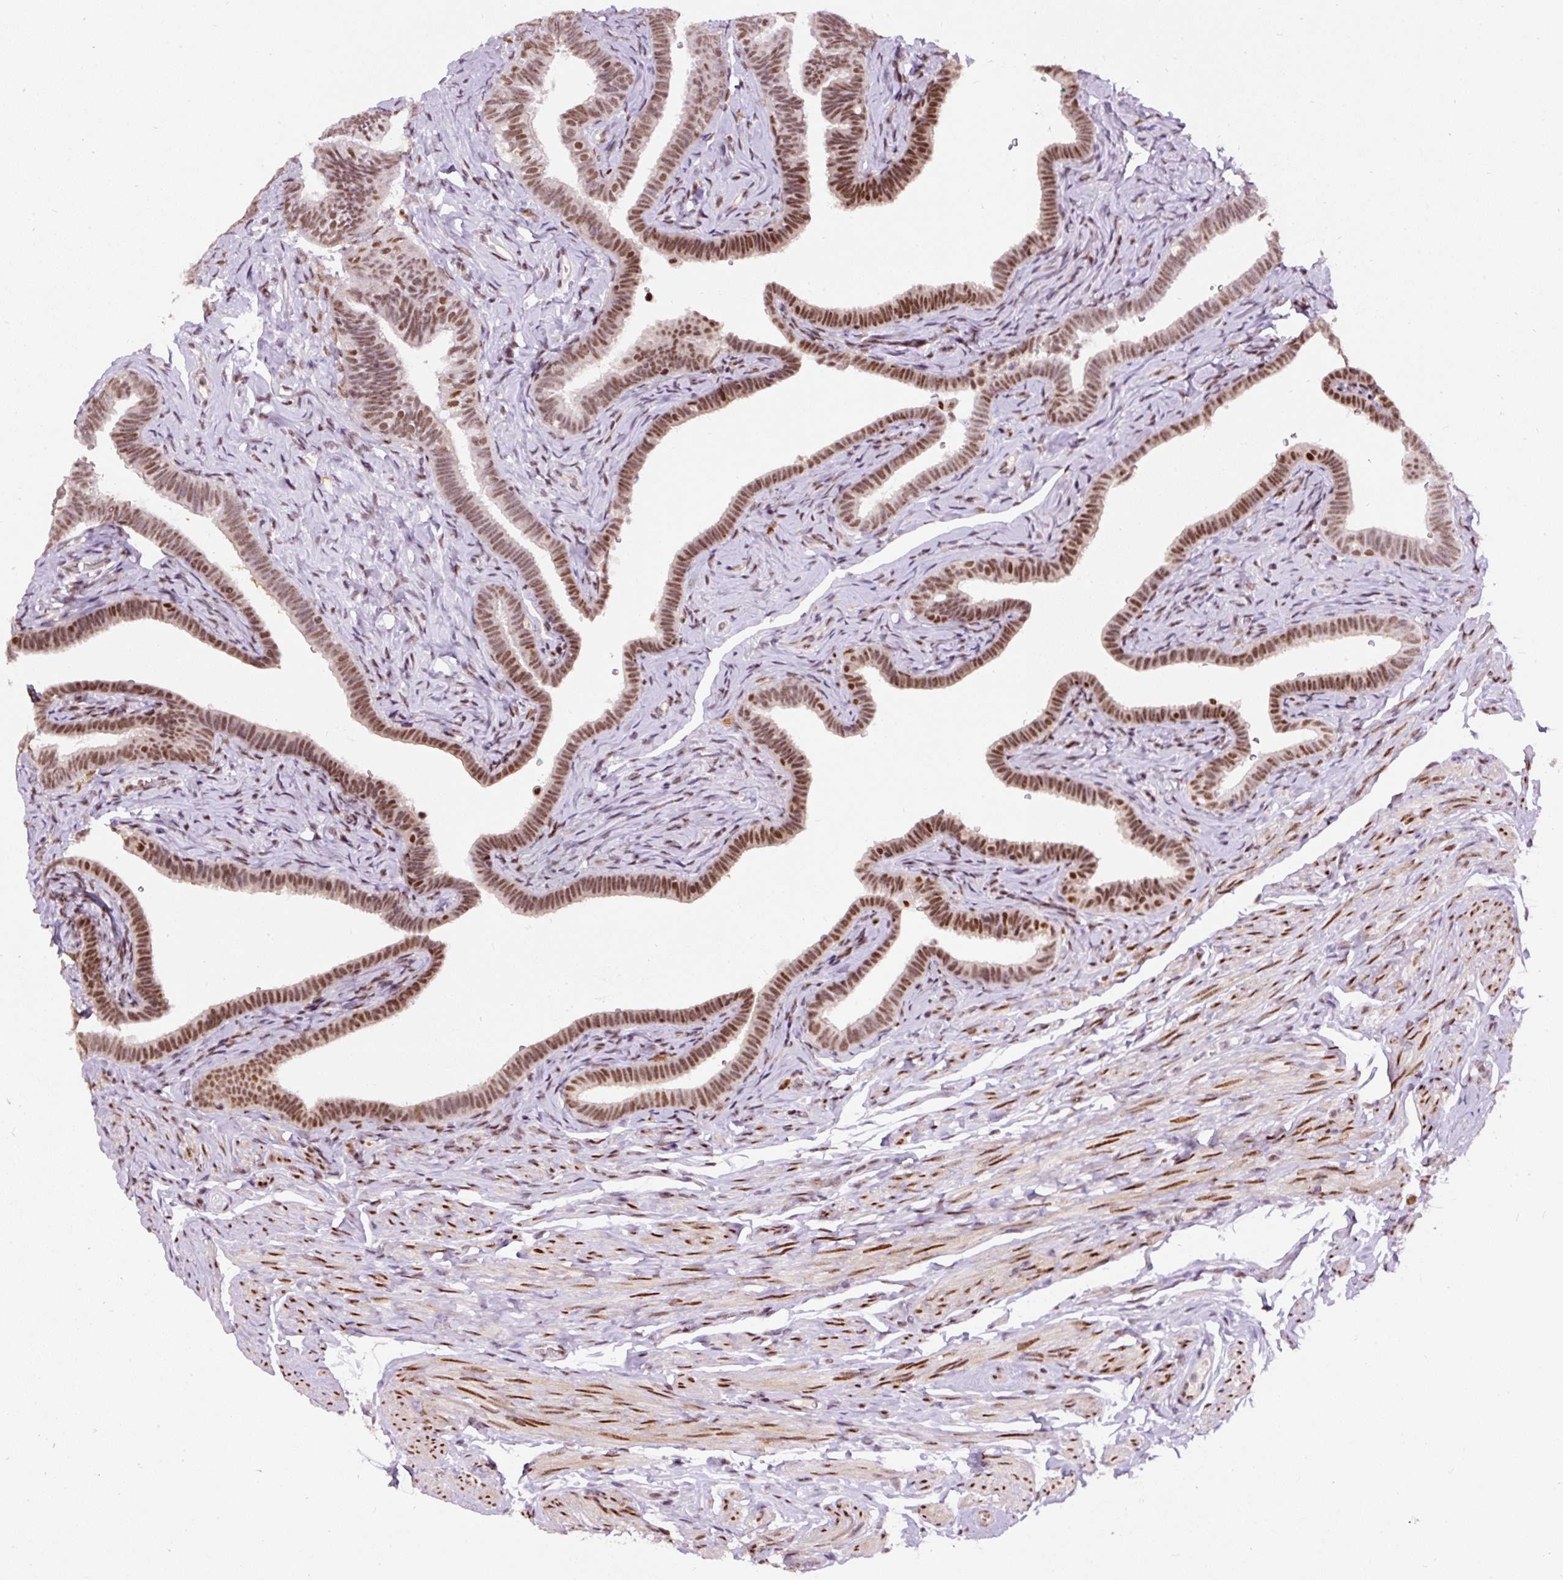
{"staining": {"intensity": "moderate", "quantity": ">75%", "location": "nuclear"}, "tissue": "fallopian tube", "cell_type": "Glandular cells", "image_type": "normal", "snomed": [{"axis": "morphology", "description": "Normal tissue, NOS"}, {"axis": "topography", "description": "Fallopian tube"}], "caption": "Brown immunohistochemical staining in unremarkable human fallopian tube shows moderate nuclear expression in approximately >75% of glandular cells. The protein of interest is stained brown, and the nuclei are stained in blue (DAB (3,3'-diaminobenzidine) IHC with brightfield microscopy, high magnification).", "gene": "HNRNPC", "patient": {"sex": "female", "age": 69}}